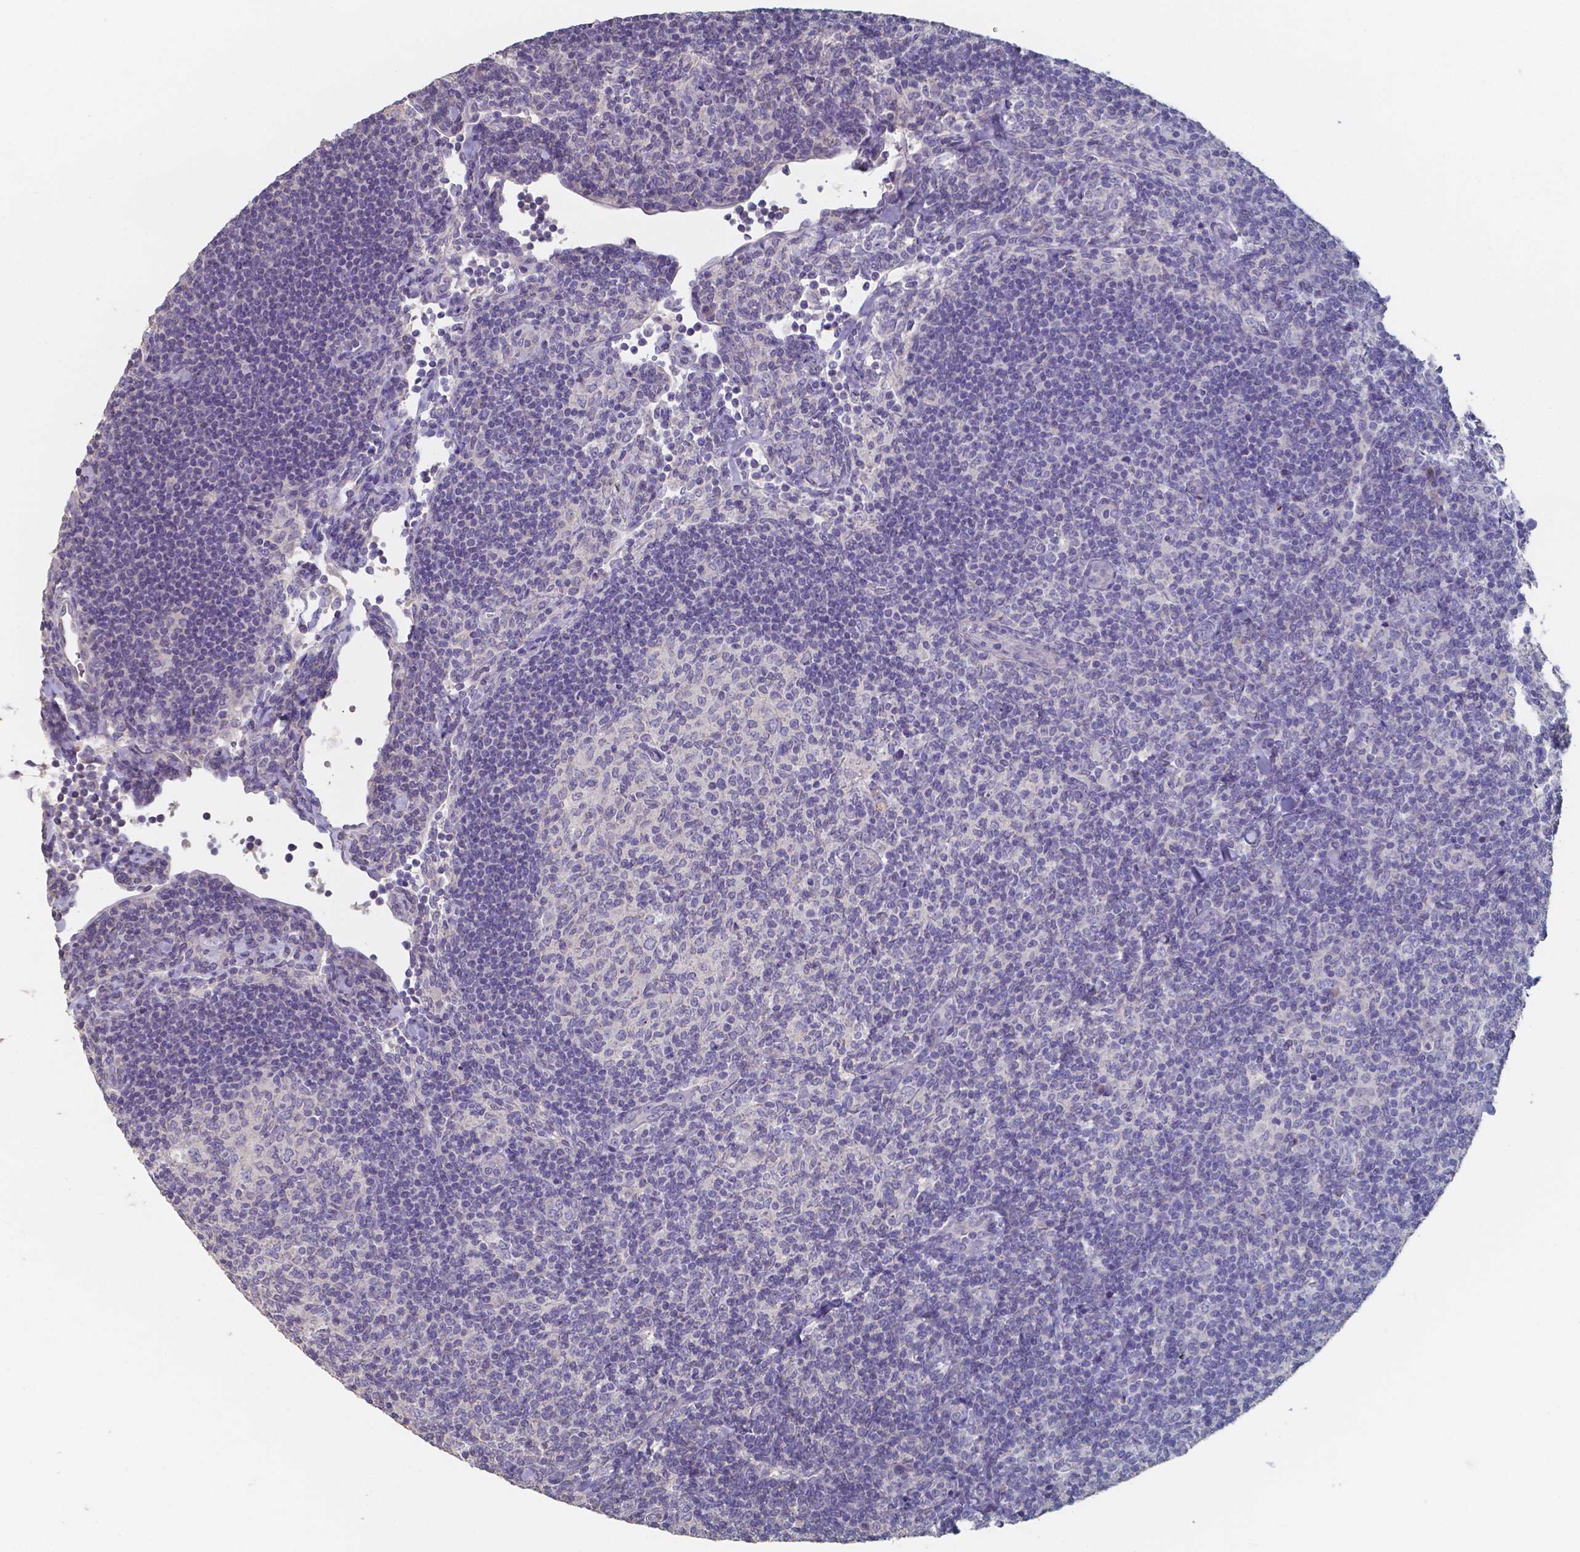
{"staining": {"intensity": "negative", "quantity": "none", "location": "none"}, "tissue": "lymphoma", "cell_type": "Tumor cells", "image_type": "cancer", "snomed": [{"axis": "morphology", "description": "Malignant lymphoma, non-Hodgkin's type, Low grade"}, {"axis": "topography", "description": "Lymph node"}], "caption": "The photomicrograph reveals no staining of tumor cells in low-grade malignant lymphoma, non-Hodgkin's type.", "gene": "FOXJ1", "patient": {"sex": "female", "age": 56}}